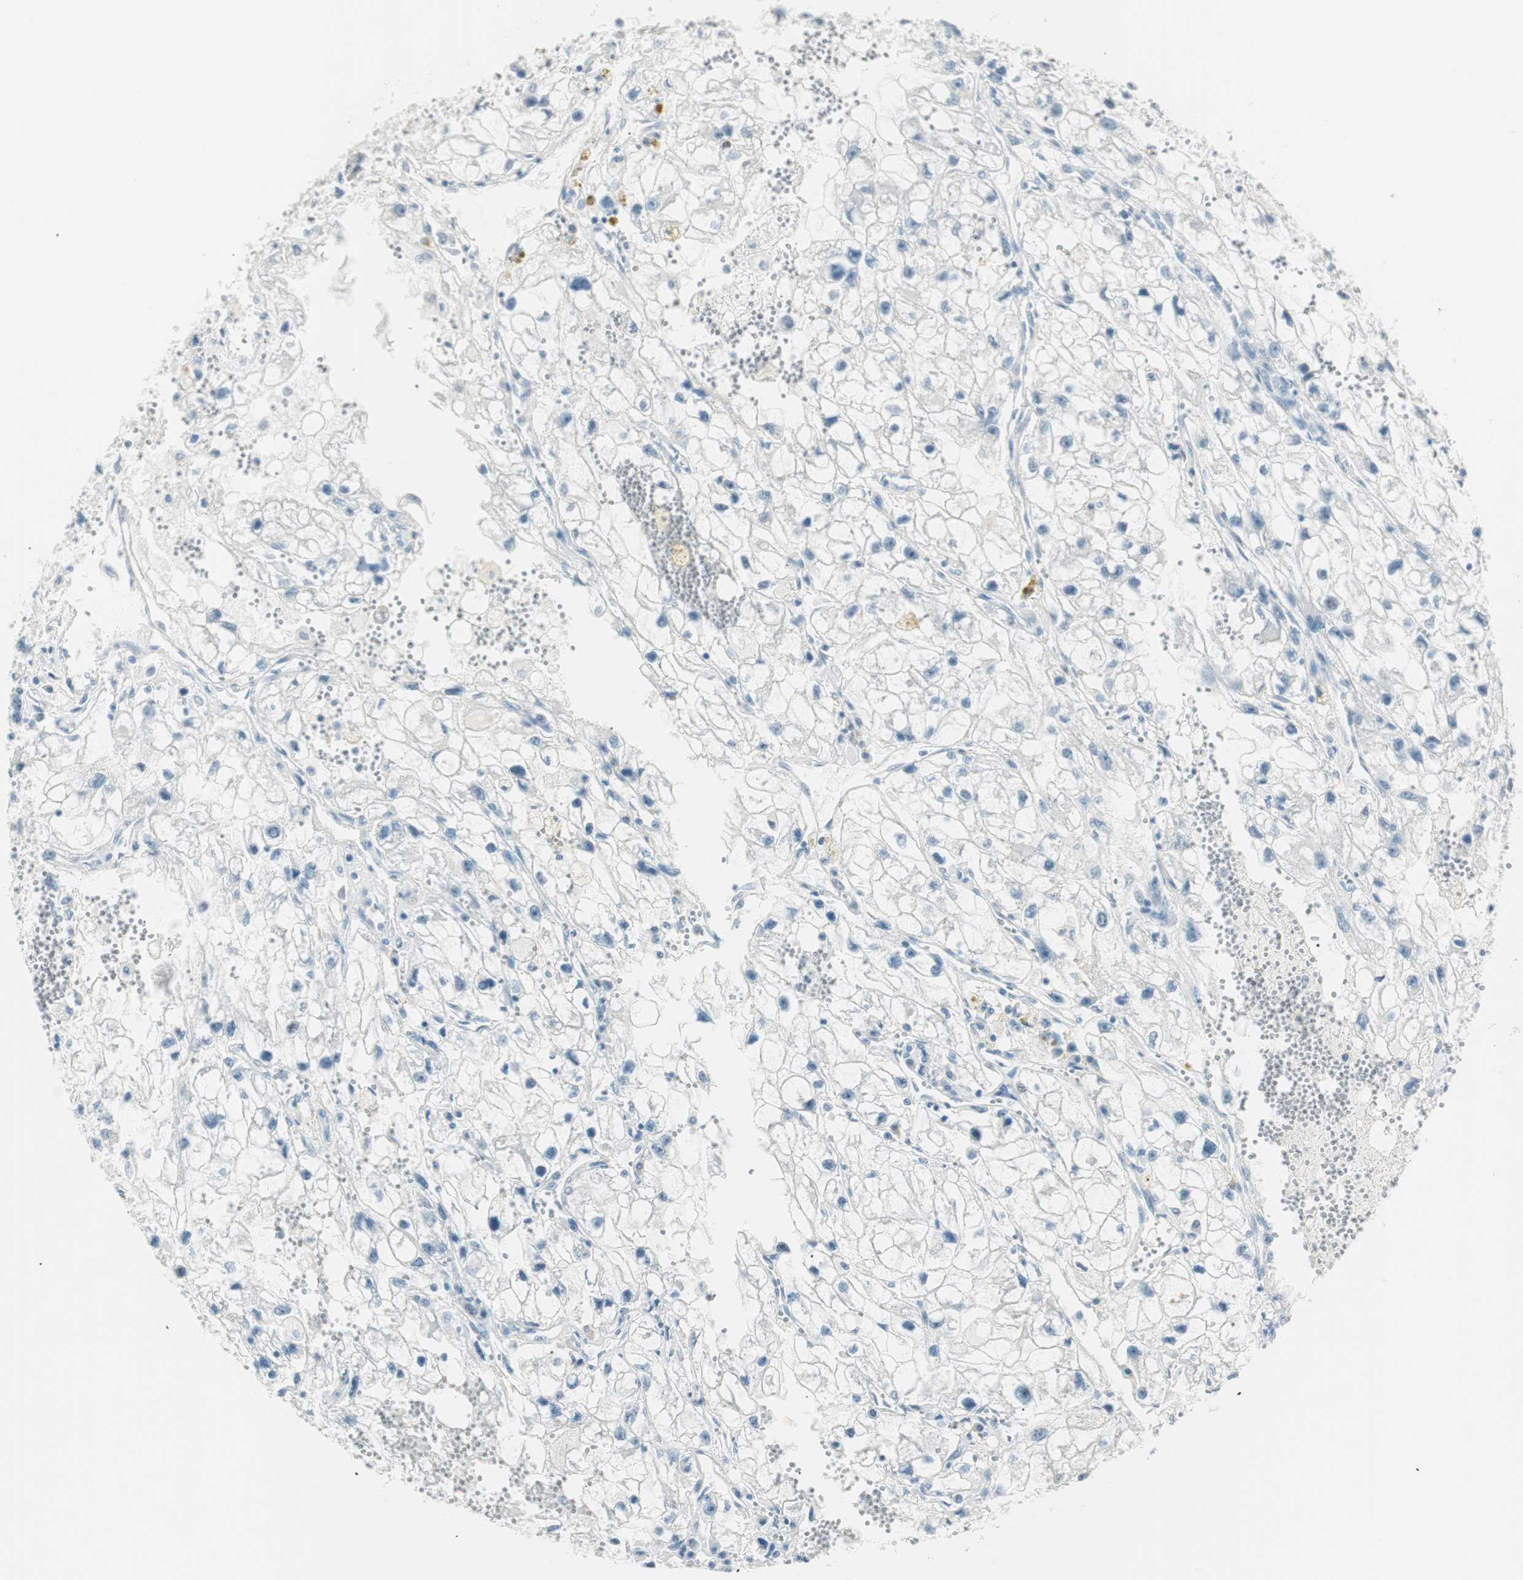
{"staining": {"intensity": "negative", "quantity": "none", "location": "none"}, "tissue": "renal cancer", "cell_type": "Tumor cells", "image_type": "cancer", "snomed": [{"axis": "morphology", "description": "Adenocarcinoma, NOS"}, {"axis": "topography", "description": "Kidney"}], "caption": "This micrograph is of adenocarcinoma (renal) stained with immunohistochemistry (IHC) to label a protein in brown with the nuclei are counter-stained blue. There is no expression in tumor cells. (DAB immunohistochemistry (IHC) with hematoxylin counter stain).", "gene": "HOXB13", "patient": {"sex": "female", "age": 70}}